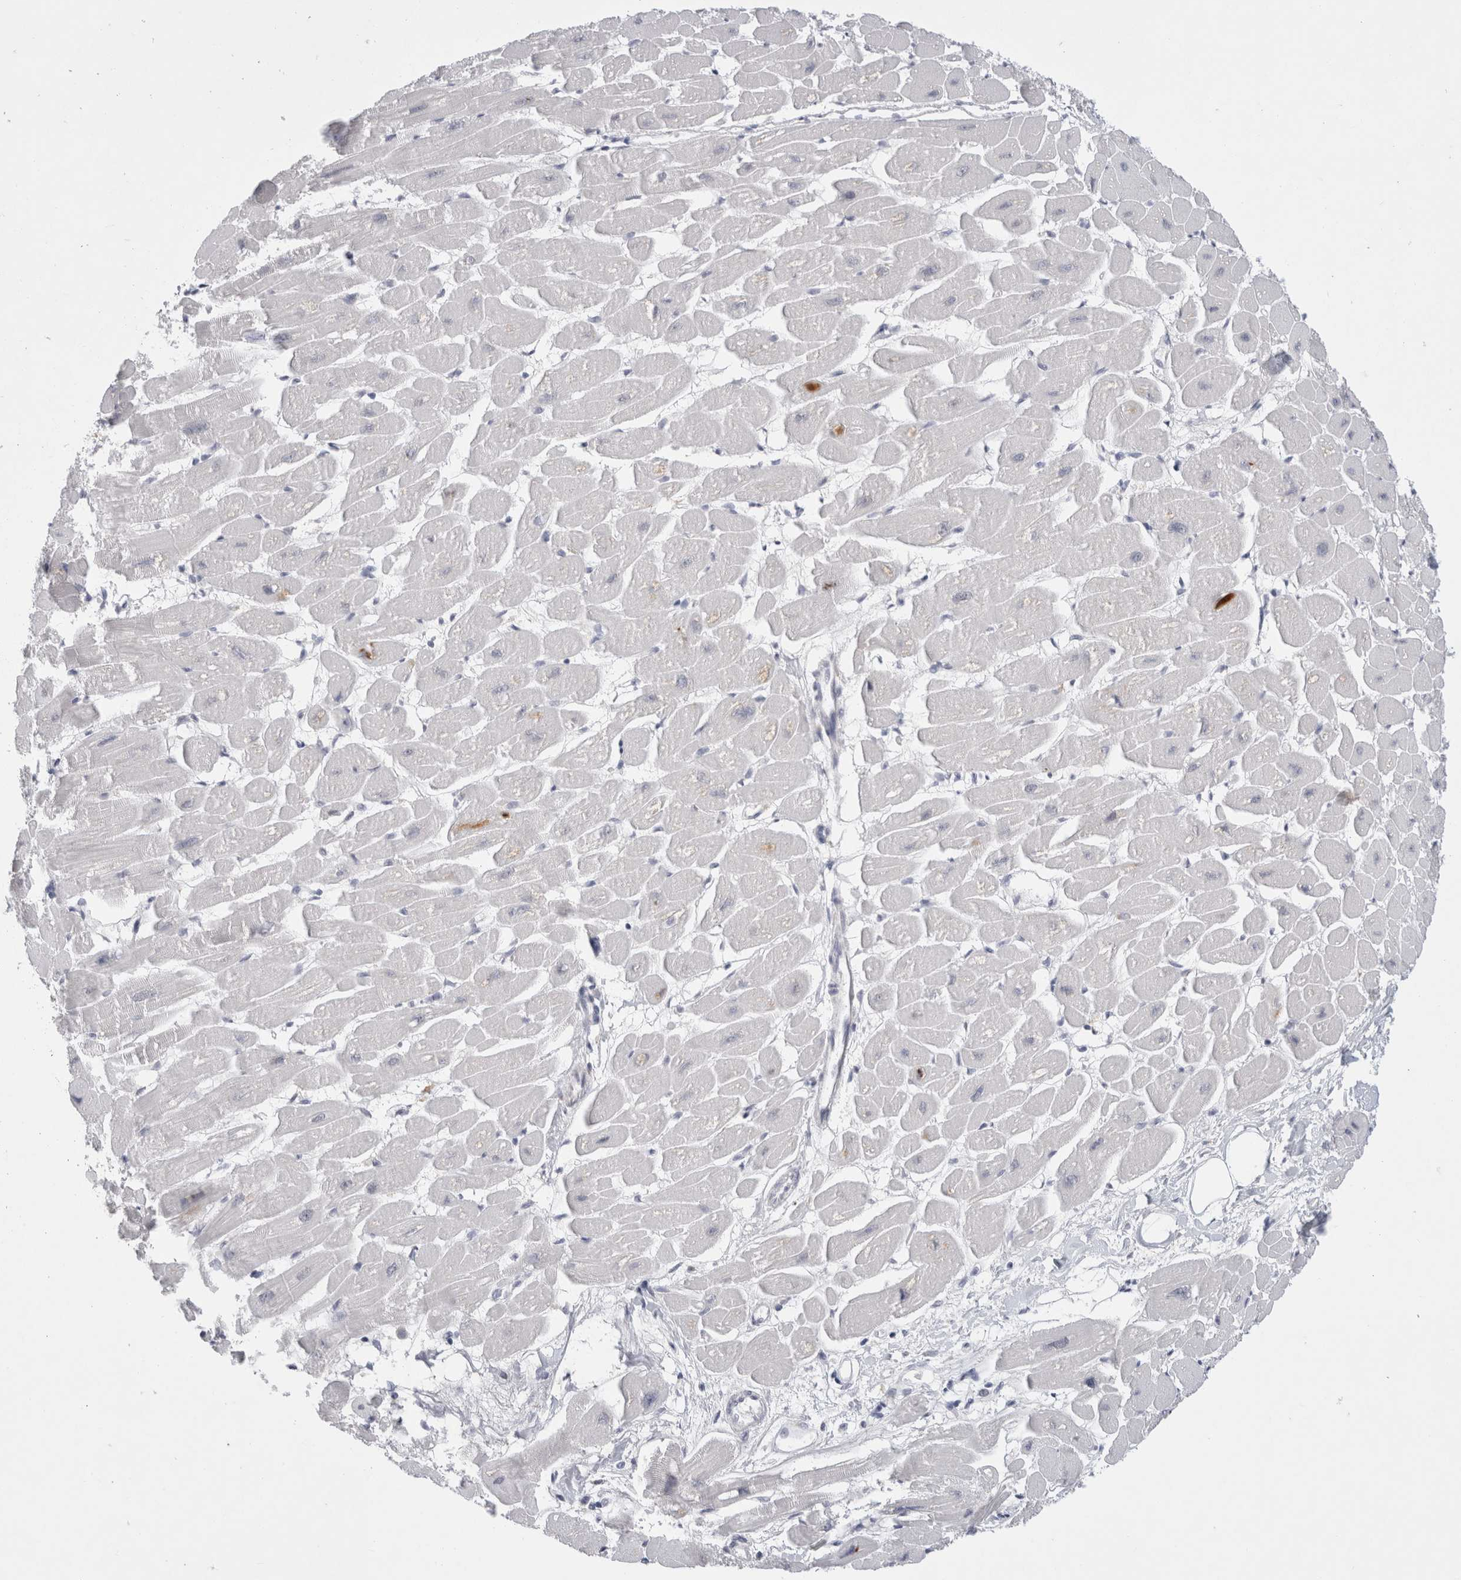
{"staining": {"intensity": "weak", "quantity": "<25%", "location": "cytoplasmic/membranous,nuclear"}, "tissue": "heart muscle", "cell_type": "Cardiomyocytes", "image_type": "normal", "snomed": [{"axis": "morphology", "description": "Normal tissue, NOS"}, {"axis": "topography", "description": "Heart"}], "caption": "An immunohistochemistry (IHC) image of benign heart muscle is shown. There is no staining in cardiomyocytes of heart muscle.", "gene": "TRMT1L", "patient": {"sex": "female", "age": 54}}